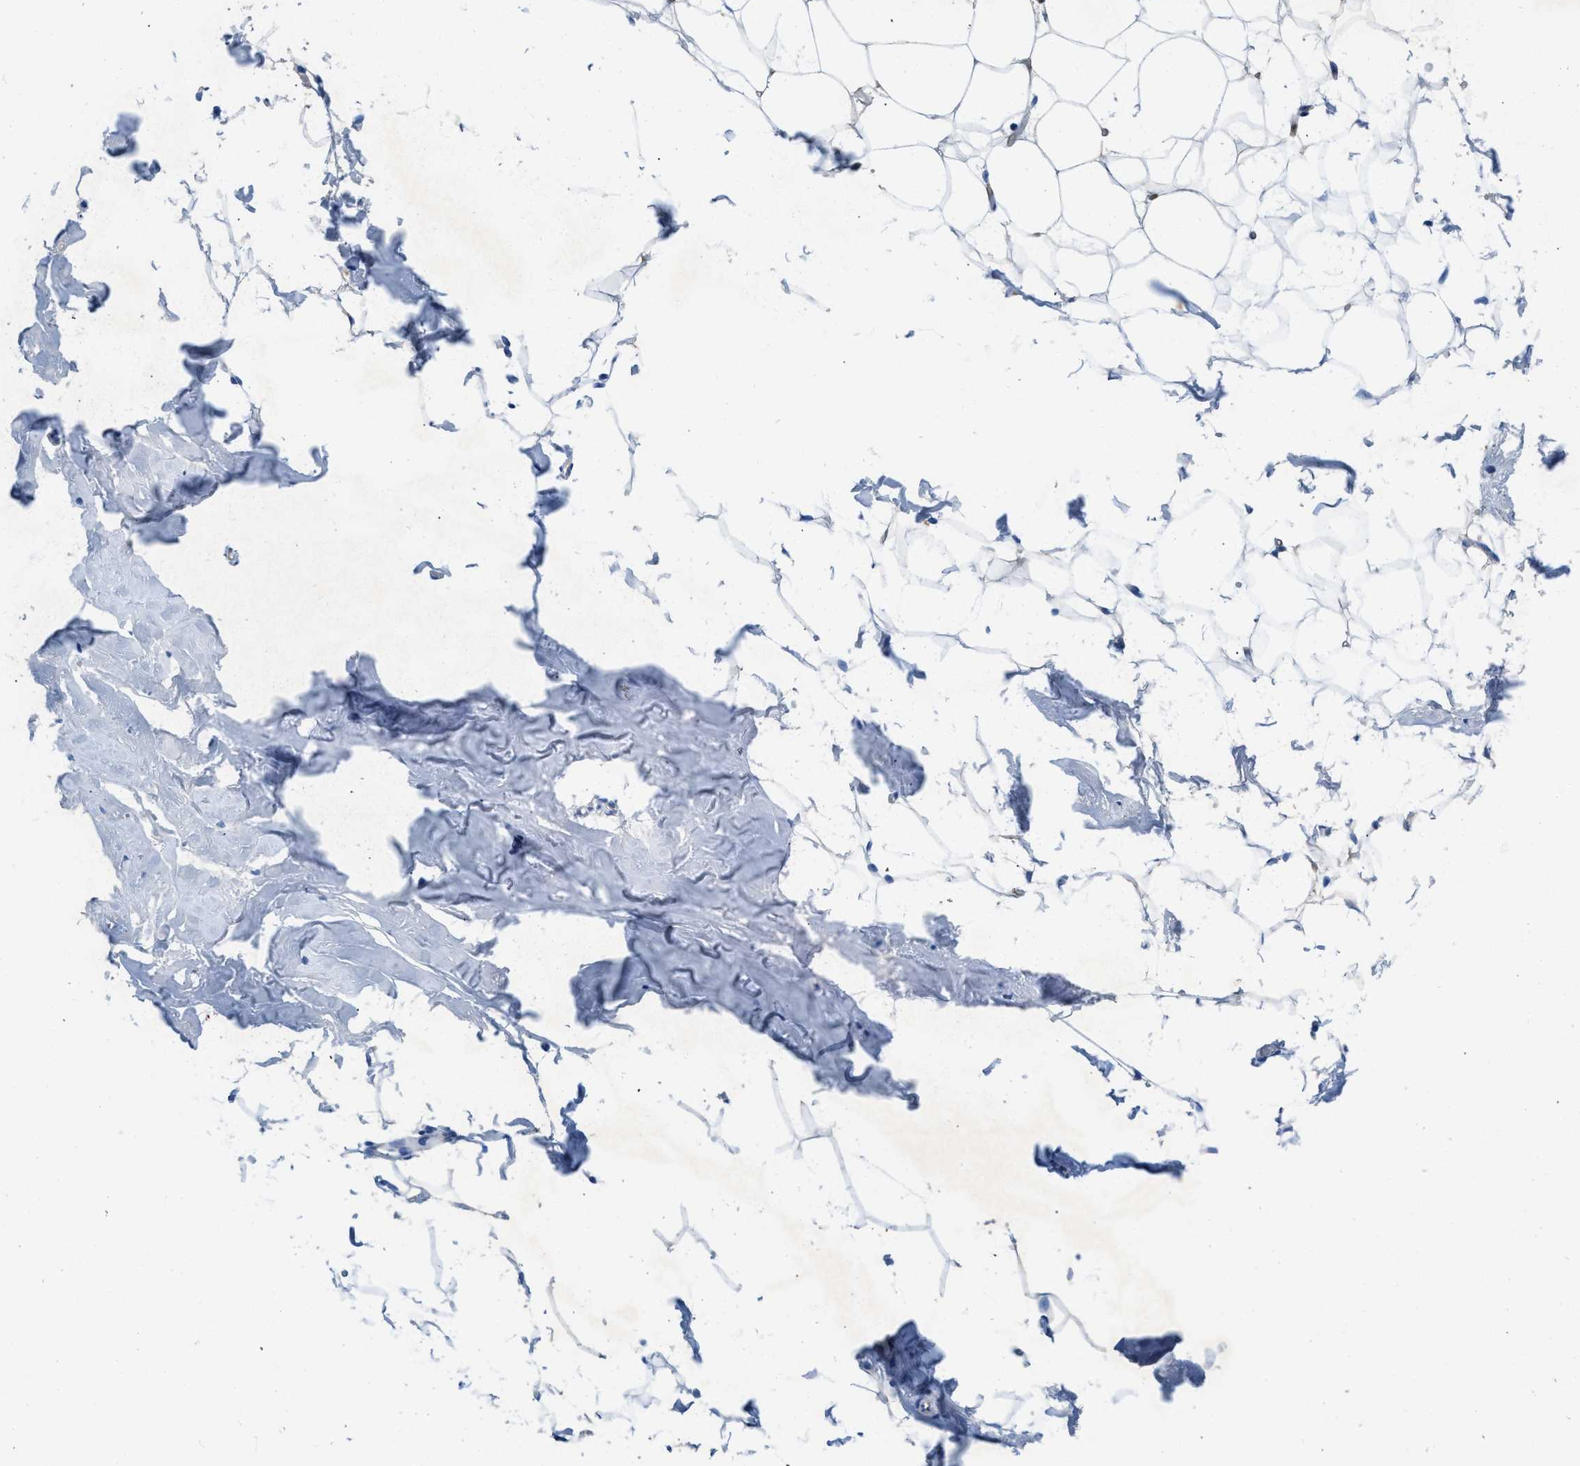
{"staining": {"intensity": "negative", "quantity": "none", "location": "none"}, "tissue": "adipose tissue", "cell_type": "Adipocytes", "image_type": "normal", "snomed": [{"axis": "morphology", "description": "Normal tissue, NOS"}, {"axis": "topography", "description": "Breast"}, {"axis": "topography", "description": "Soft tissue"}], "caption": "A photomicrograph of human adipose tissue is negative for staining in adipocytes. (Brightfield microscopy of DAB (3,3'-diaminobenzidine) IHC at high magnification).", "gene": "SPEG", "patient": {"sex": "female", "age": 75}}